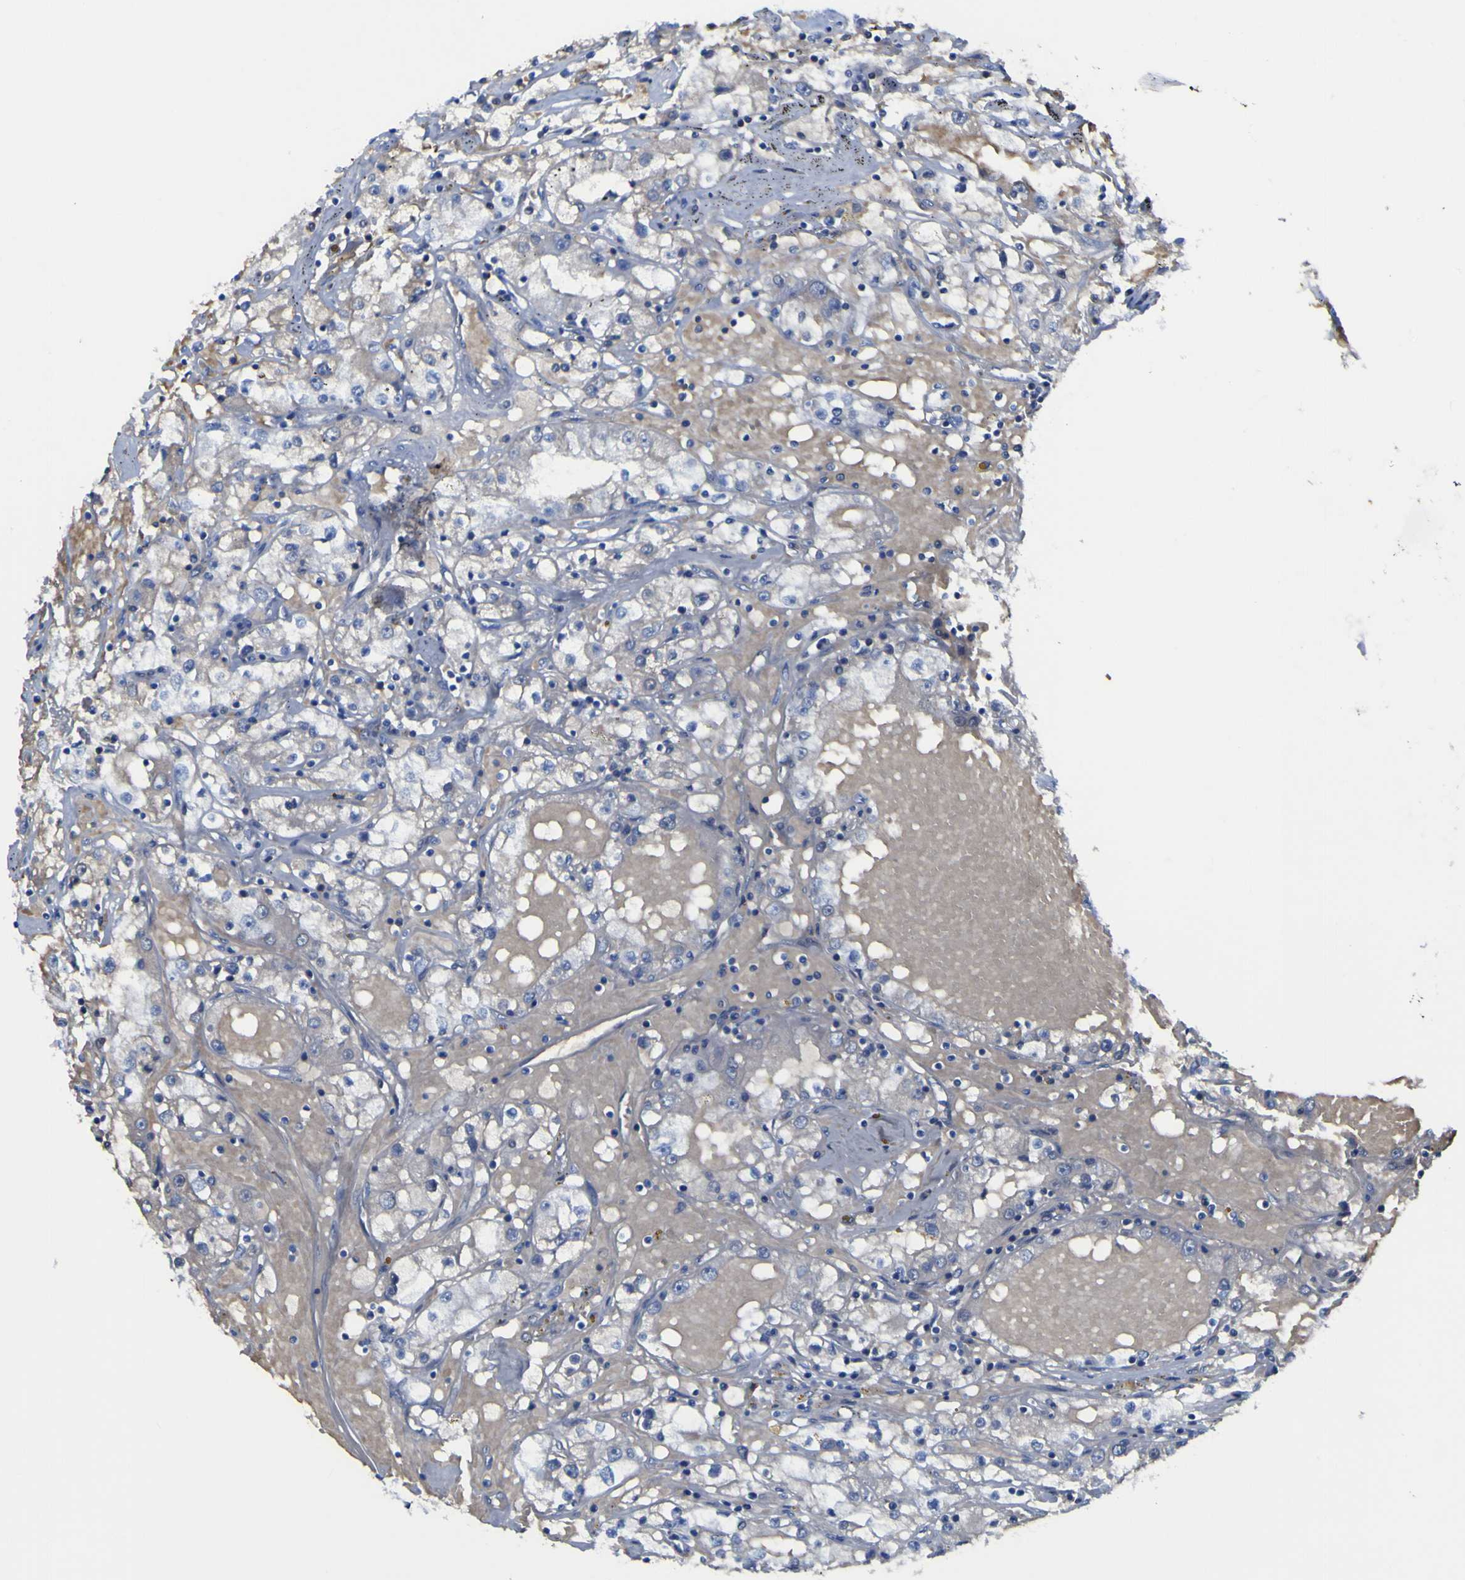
{"staining": {"intensity": "negative", "quantity": "none", "location": "none"}, "tissue": "renal cancer", "cell_type": "Tumor cells", "image_type": "cancer", "snomed": [{"axis": "morphology", "description": "Adenocarcinoma, NOS"}, {"axis": "topography", "description": "Kidney"}], "caption": "Micrograph shows no significant protein staining in tumor cells of renal cancer (adenocarcinoma).", "gene": "GCM1", "patient": {"sex": "male", "age": 56}}